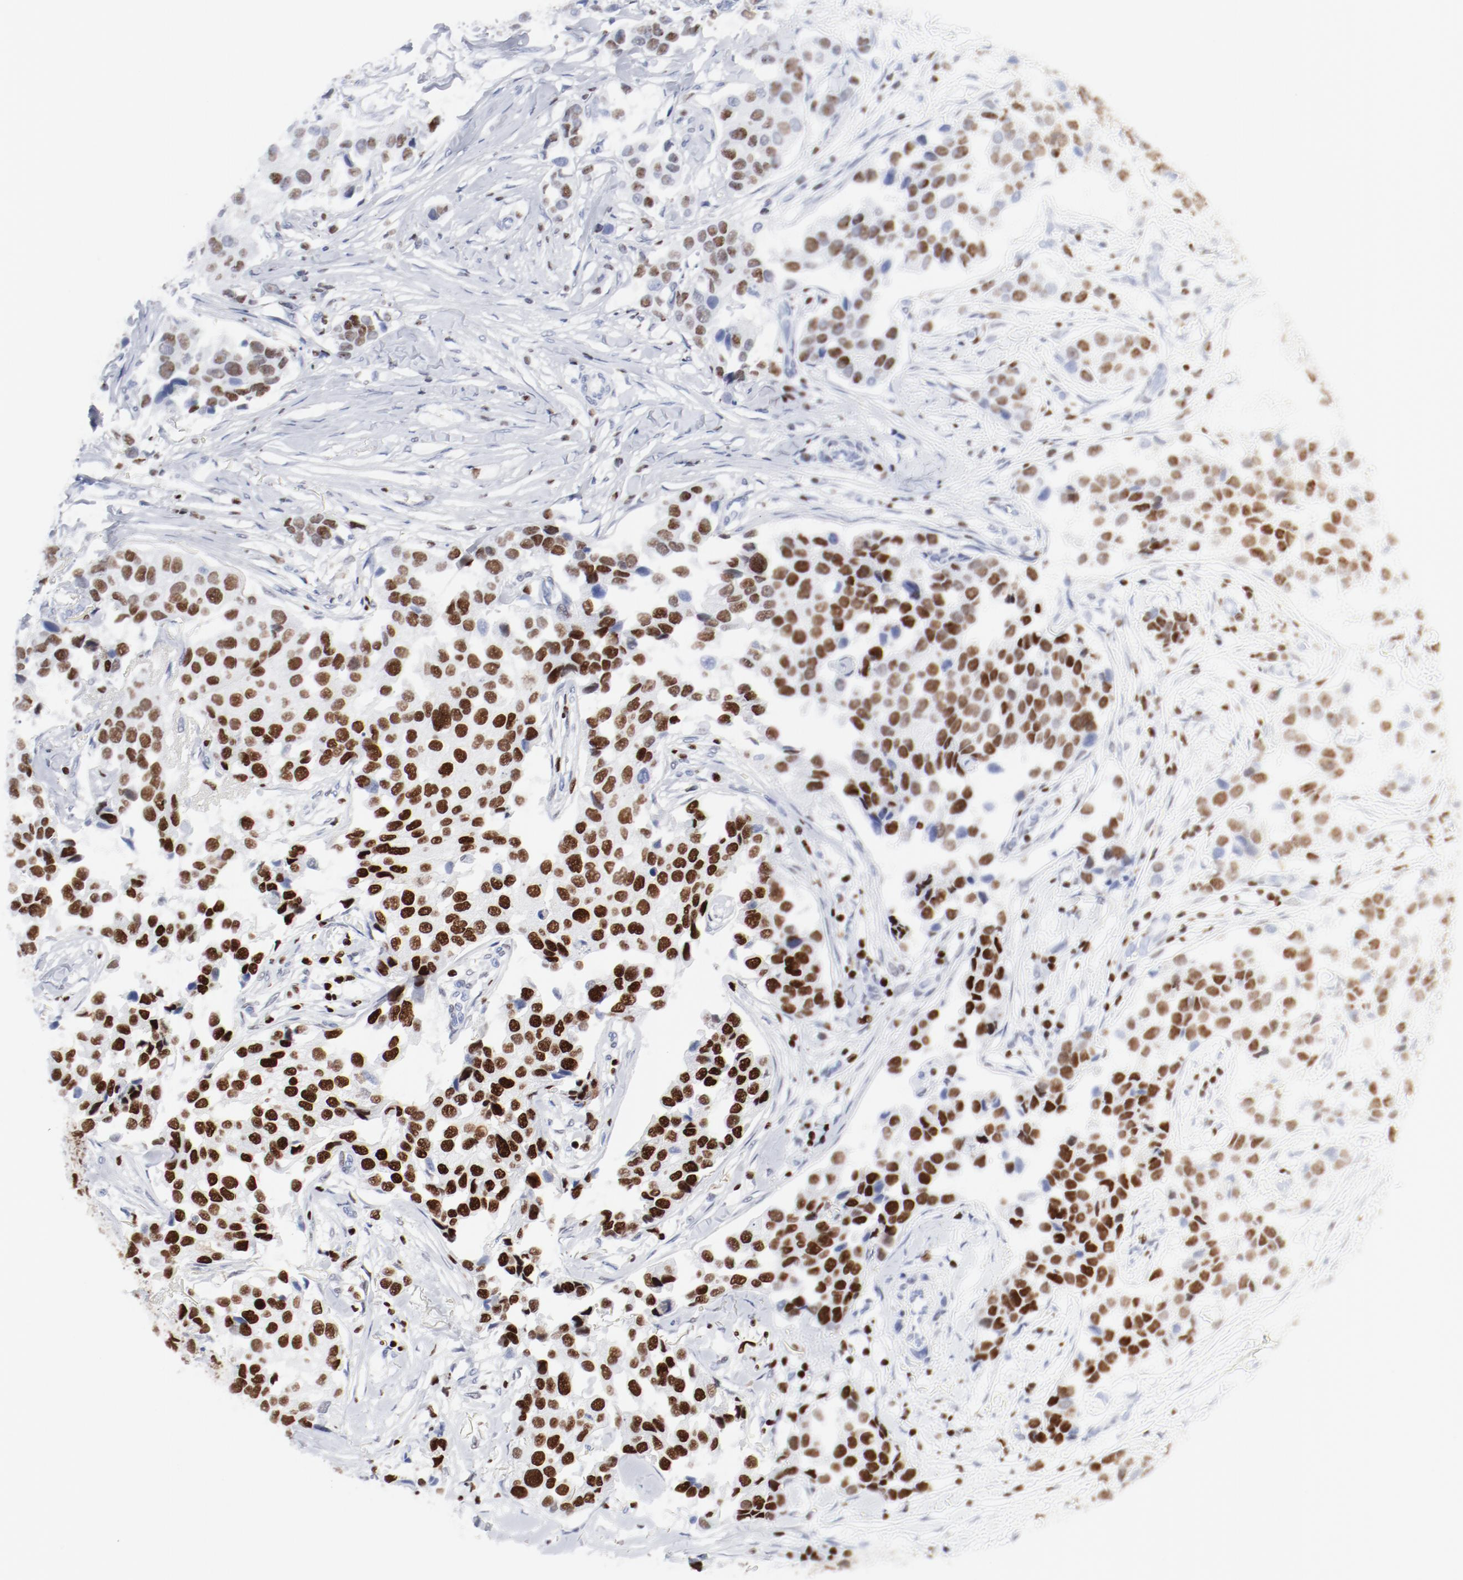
{"staining": {"intensity": "strong", "quantity": ">75%", "location": "nuclear"}, "tissue": "breast cancer", "cell_type": "Tumor cells", "image_type": "cancer", "snomed": [{"axis": "morphology", "description": "Duct carcinoma"}, {"axis": "topography", "description": "Breast"}], "caption": "Strong nuclear positivity for a protein is appreciated in approximately >75% of tumor cells of intraductal carcinoma (breast) using immunohistochemistry (IHC).", "gene": "SMARCC2", "patient": {"sex": "female", "age": 80}}